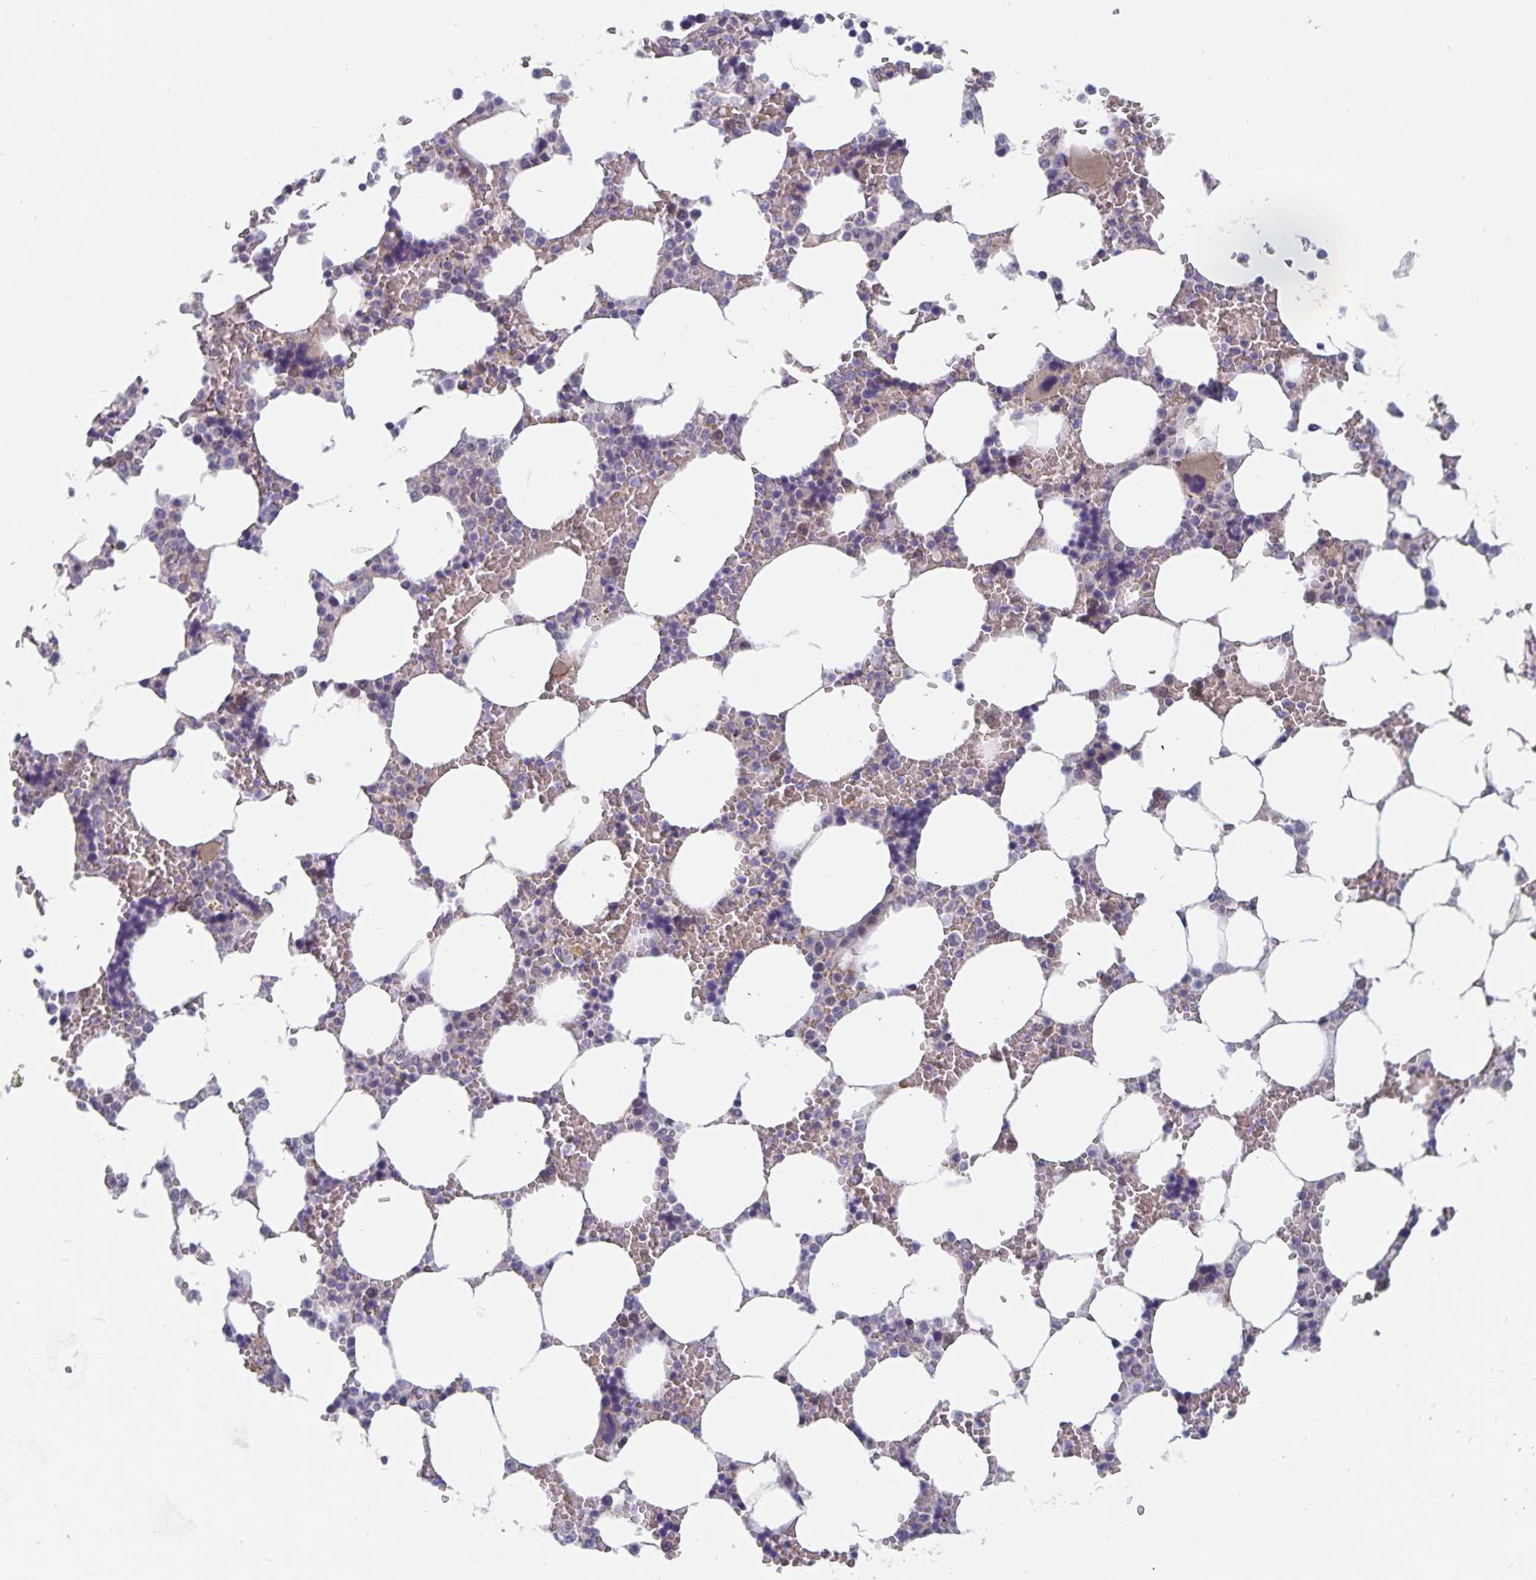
{"staining": {"intensity": "weak", "quantity": "<25%", "location": "cytoplasmic/membranous"}, "tissue": "bone marrow", "cell_type": "Hematopoietic cells", "image_type": "normal", "snomed": [{"axis": "morphology", "description": "Normal tissue, NOS"}, {"axis": "topography", "description": "Bone marrow"}], "caption": "Normal bone marrow was stained to show a protein in brown. There is no significant positivity in hematopoietic cells. (DAB immunohistochemistry with hematoxylin counter stain).", "gene": "BAG6", "patient": {"sex": "male", "age": 64}}